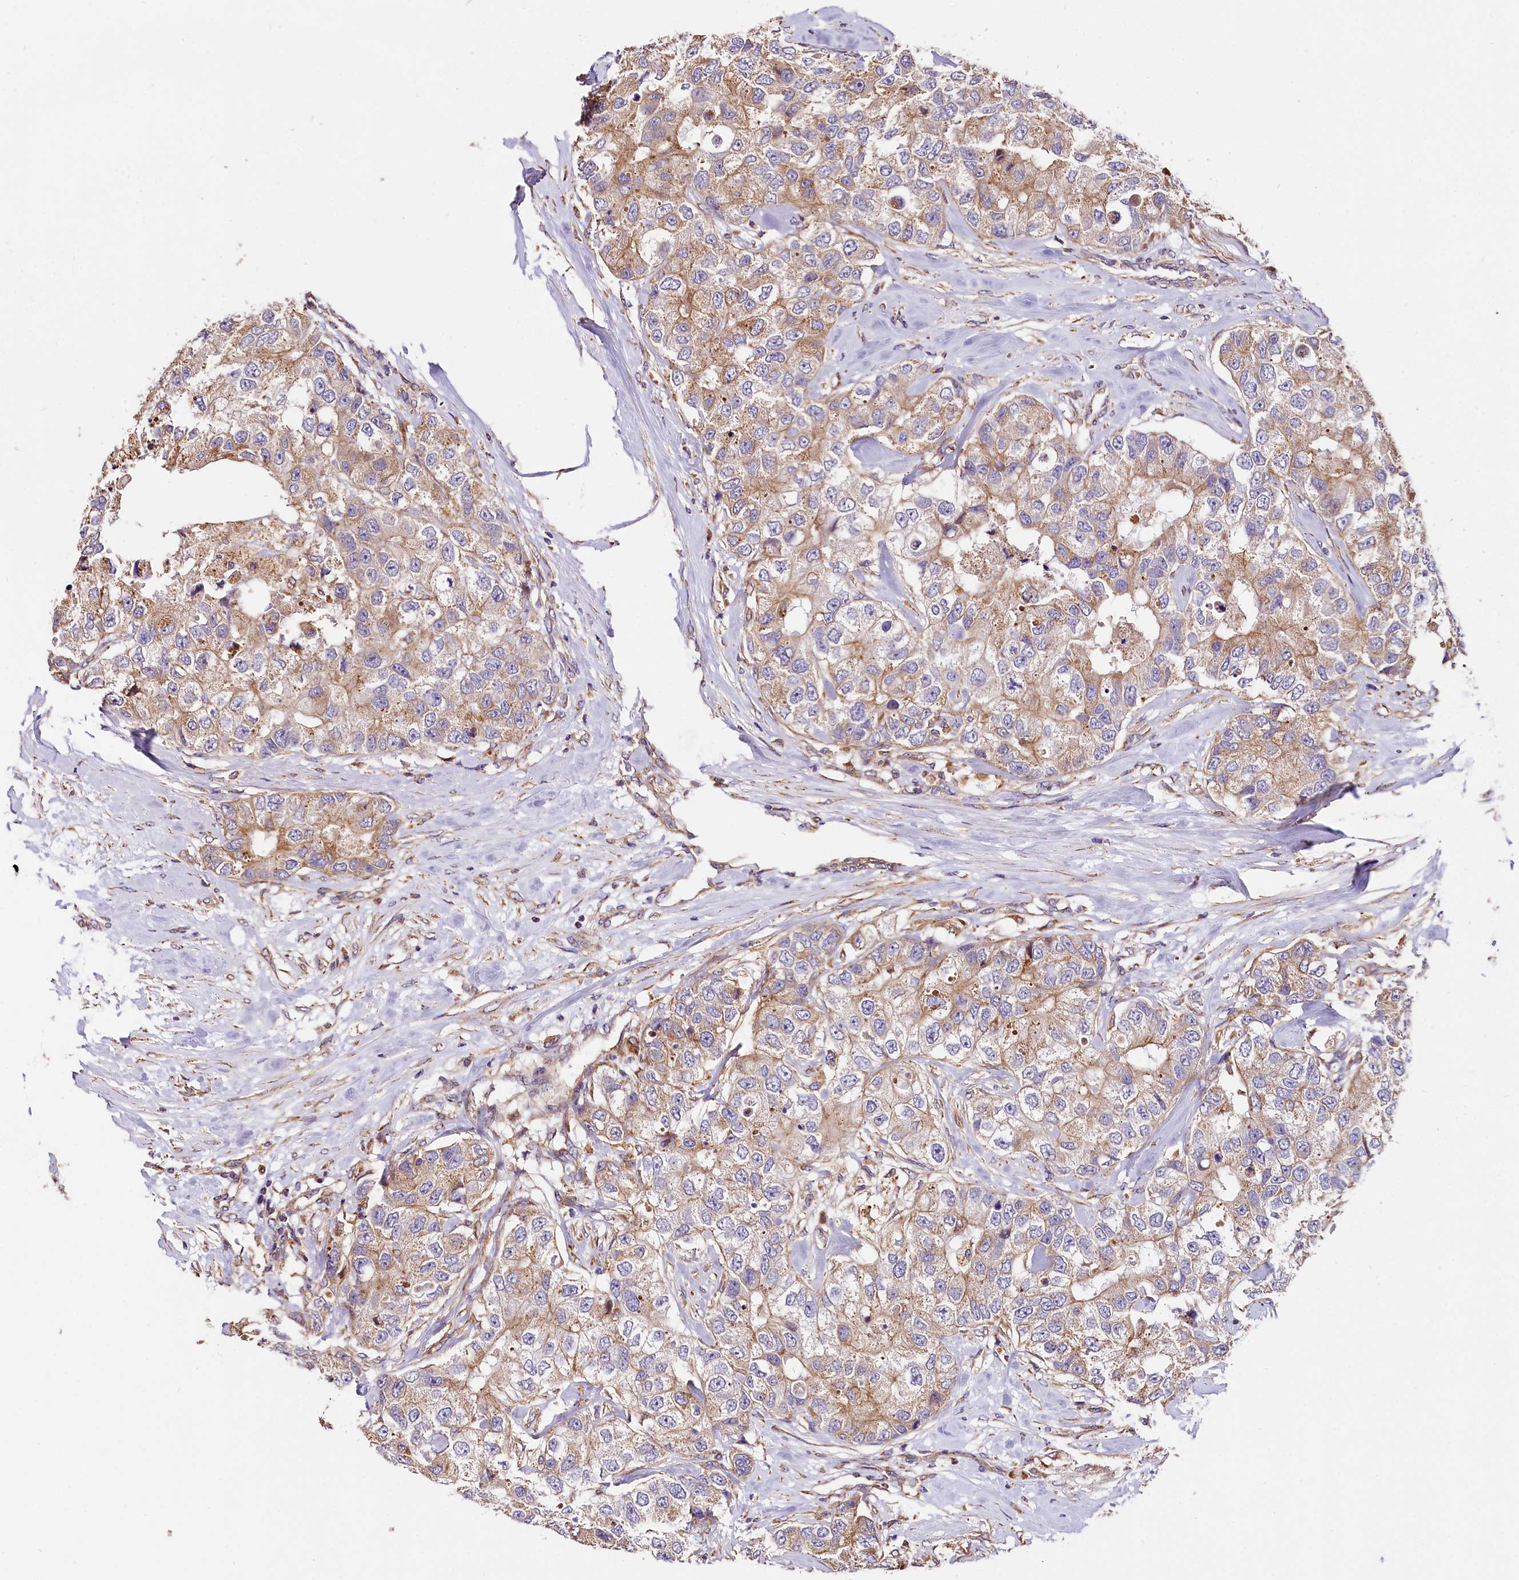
{"staining": {"intensity": "weak", "quantity": ">75%", "location": "cytoplasmic/membranous"}, "tissue": "breast cancer", "cell_type": "Tumor cells", "image_type": "cancer", "snomed": [{"axis": "morphology", "description": "Duct carcinoma"}, {"axis": "topography", "description": "Breast"}], "caption": "Weak cytoplasmic/membranous positivity for a protein is identified in approximately >75% of tumor cells of infiltrating ductal carcinoma (breast) using IHC.", "gene": "ACAA2", "patient": {"sex": "female", "age": 62}}